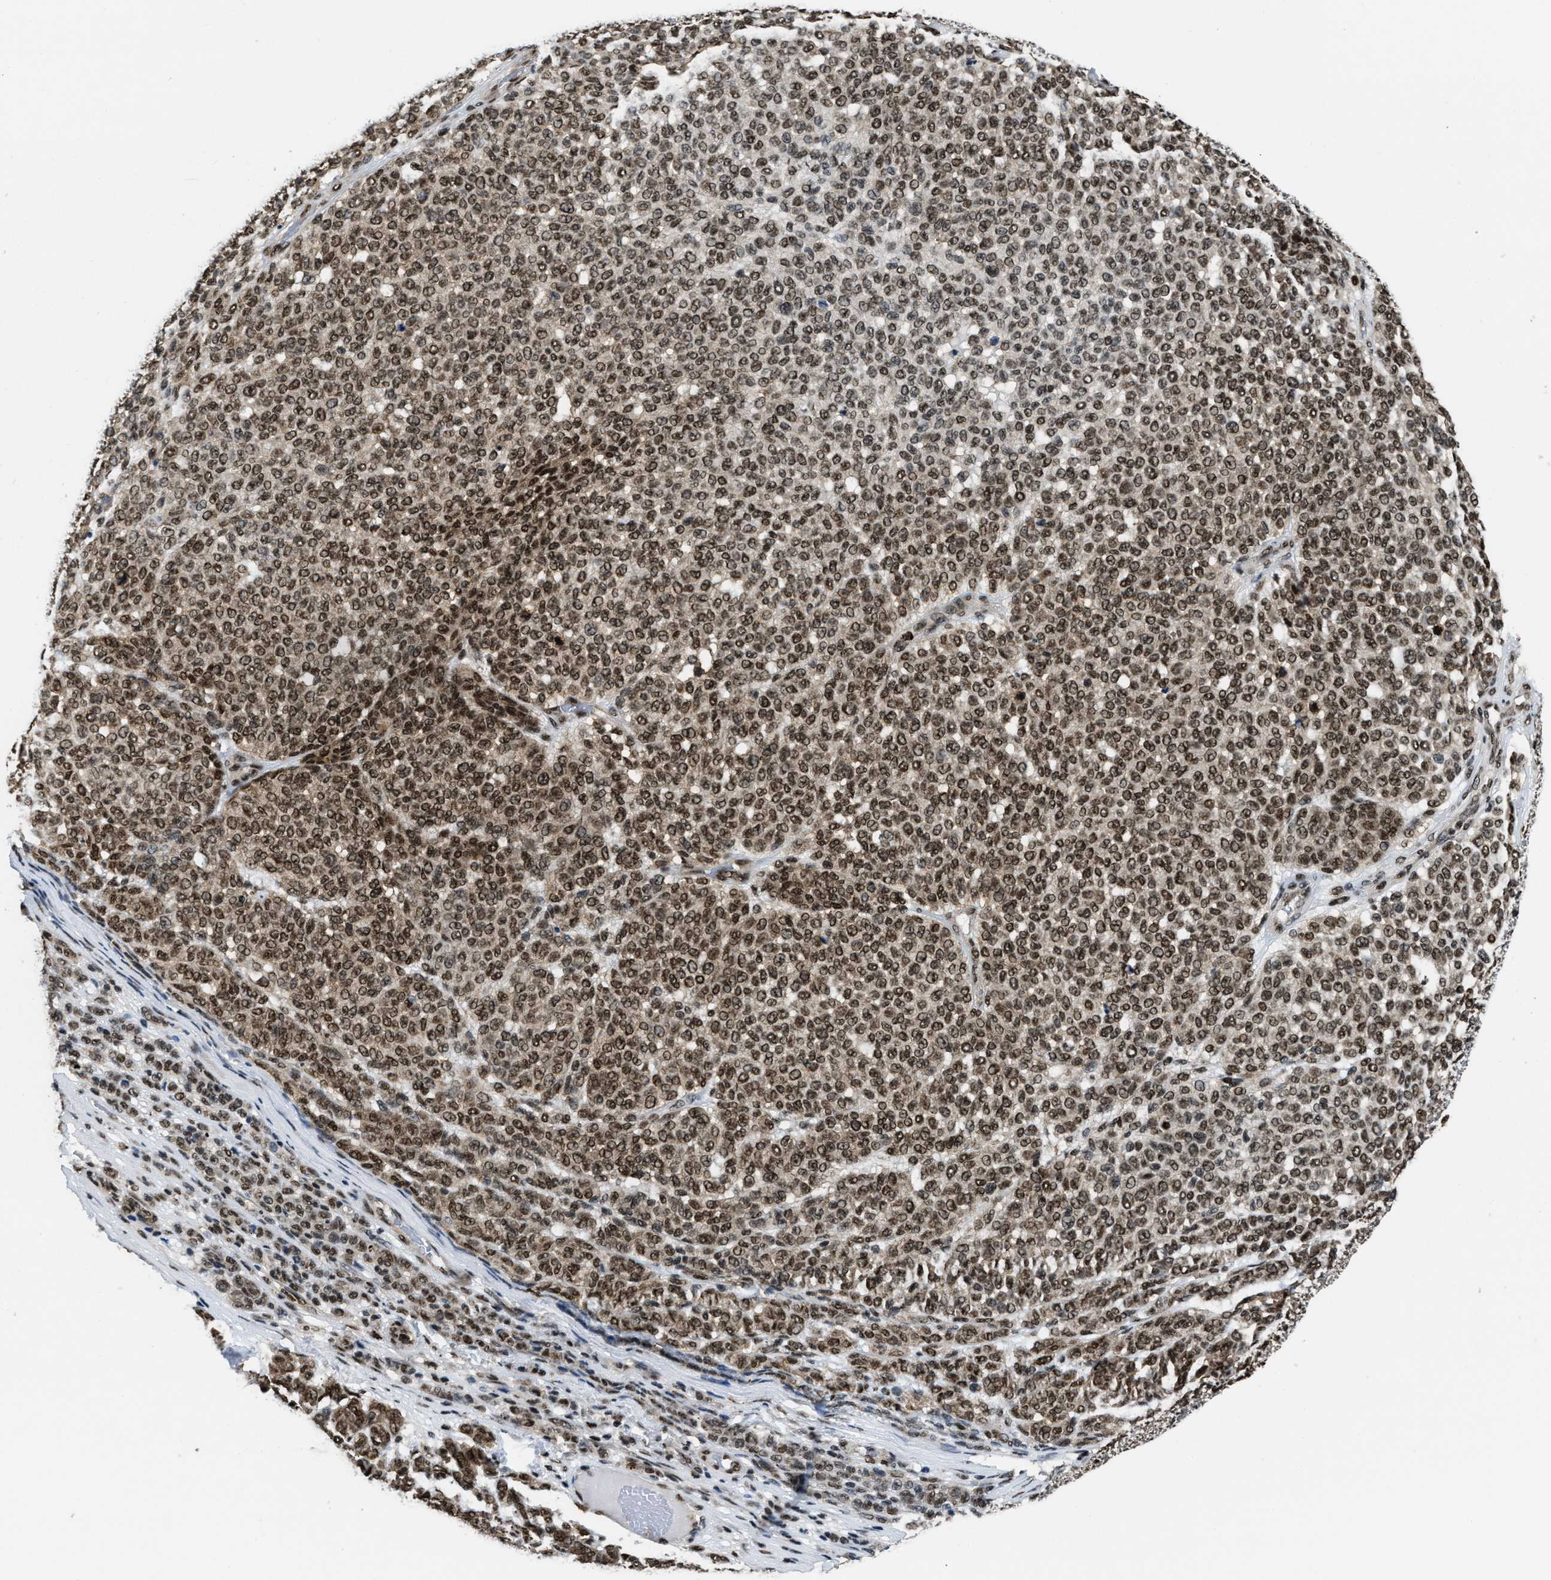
{"staining": {"intensity": "moderate", "quantity": ">75%", "location": "nuclear"}, "tissue": "melanoma", "cell_type": "Tumor cells", "image_type": "cancer", "snomed": [{"axis": "morphology", "description": "Malignant melanoma, NOS"}, {"axis": "topography", "description": "Skin"}], "caption": "The micrograph exhibits staining of malignant melanoma, revealing moderate nuclear protein expression (brown color) within tumor cells. The staining was performed using DAB (3,3'-diaminobenzidine) to visualize the protein expression in brown, while the nuclei were stained in blue with hematoxylin (Magnification: 20x).", "gene": "CCNDBP1", "patient": {"sex": "male", "age": 59}}